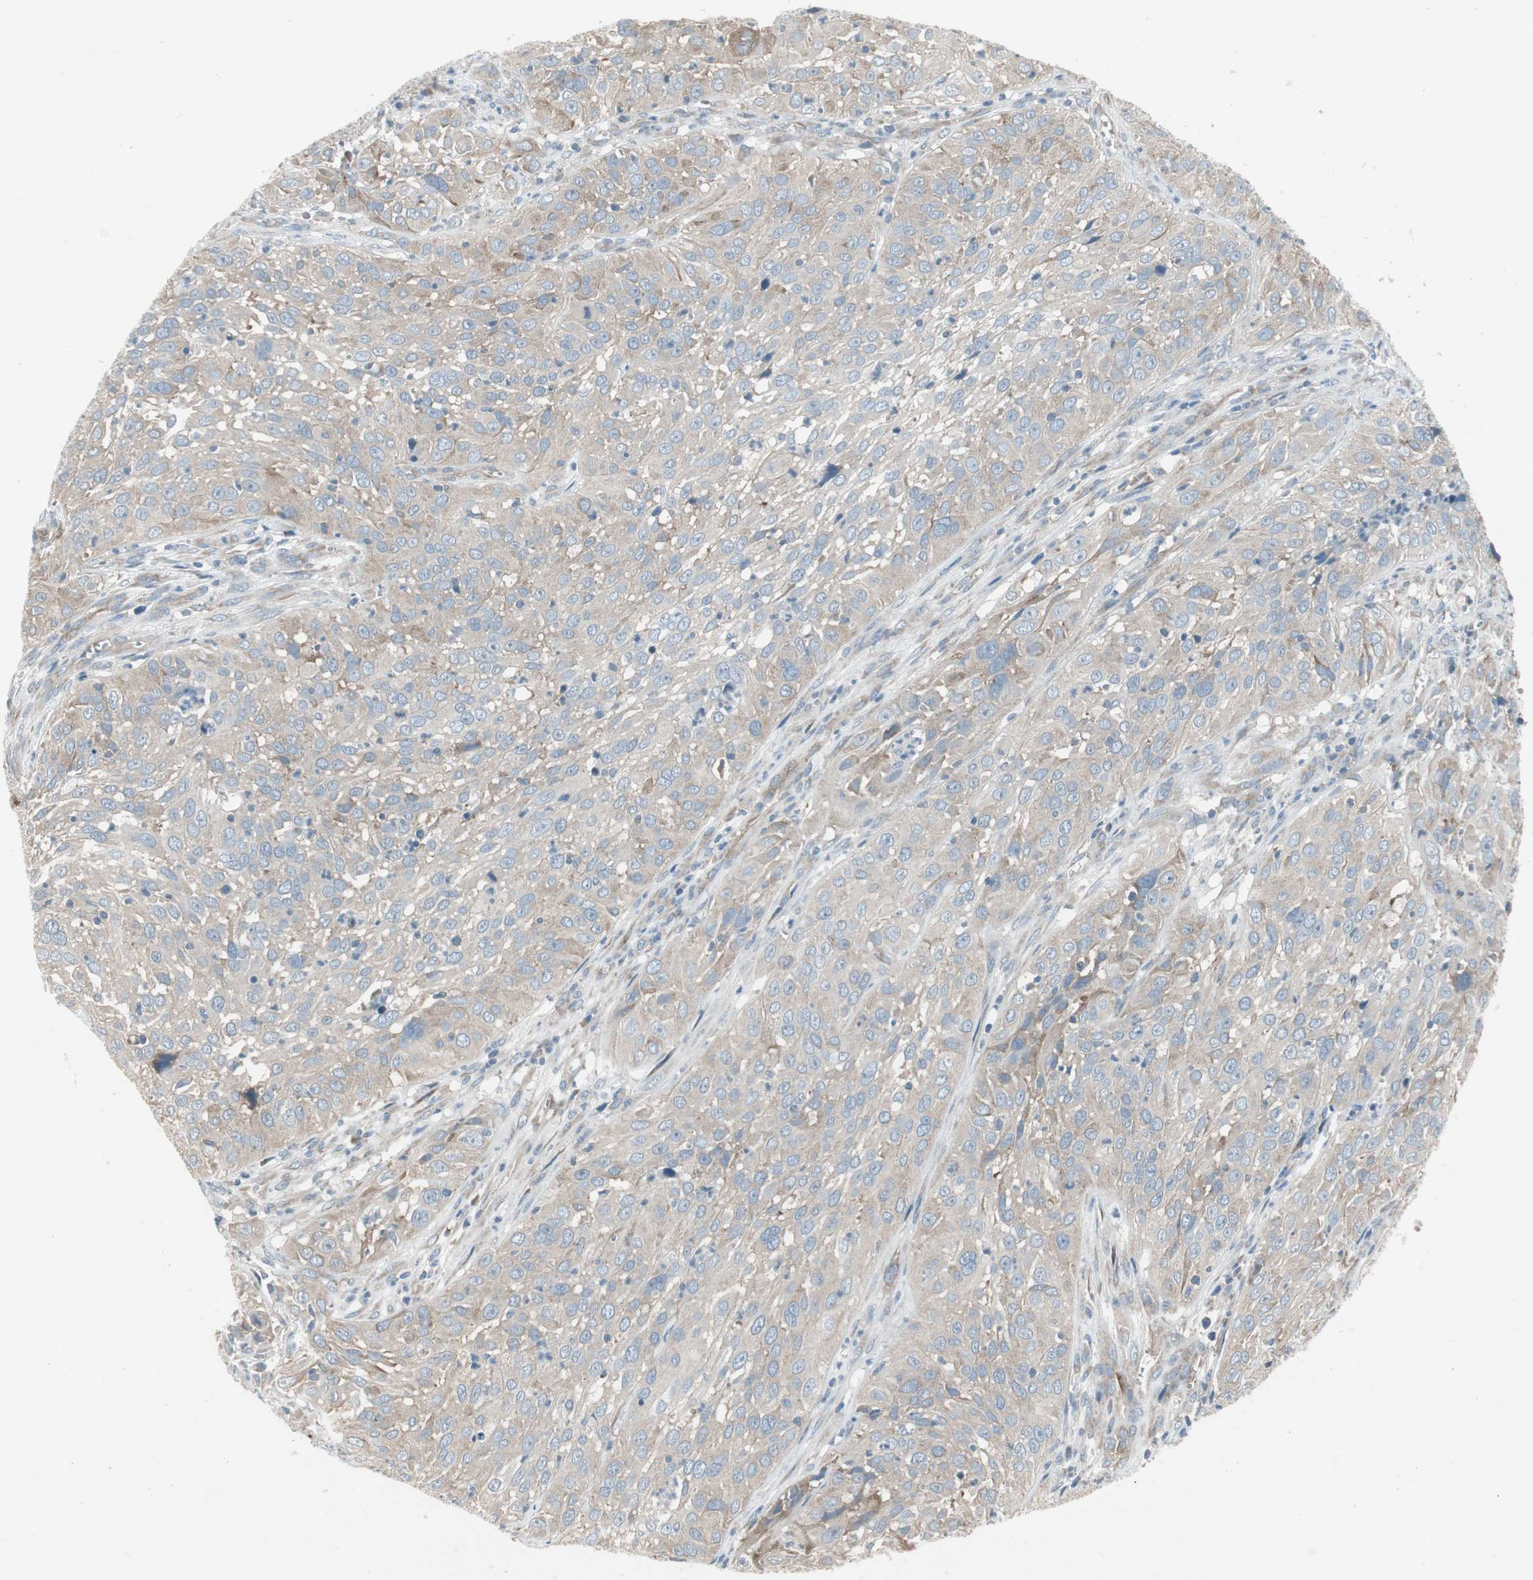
{"staining": {"intensity": "weak", "quantity": "25%-75%", "location": "cytoplasmic/membranous"}, "tissue": "cervical cancer", "cell_type": "Tumor cells", "image_type": "cancer", "snomed": [{"axis": "morphology", "description": "Squamous cell carcinoma, NOS"}, {"axis": "topography", "description": "Cervix"}], "caption": "There is low levels of weak cytoplasmic/membranous expression in tumor cells of squamous cell carcinoma (cervical), as demonstrated by immunohistochemical staining (brown color).", "gene": "PANK2", "patient": {"sex": "female", "age": 32}}